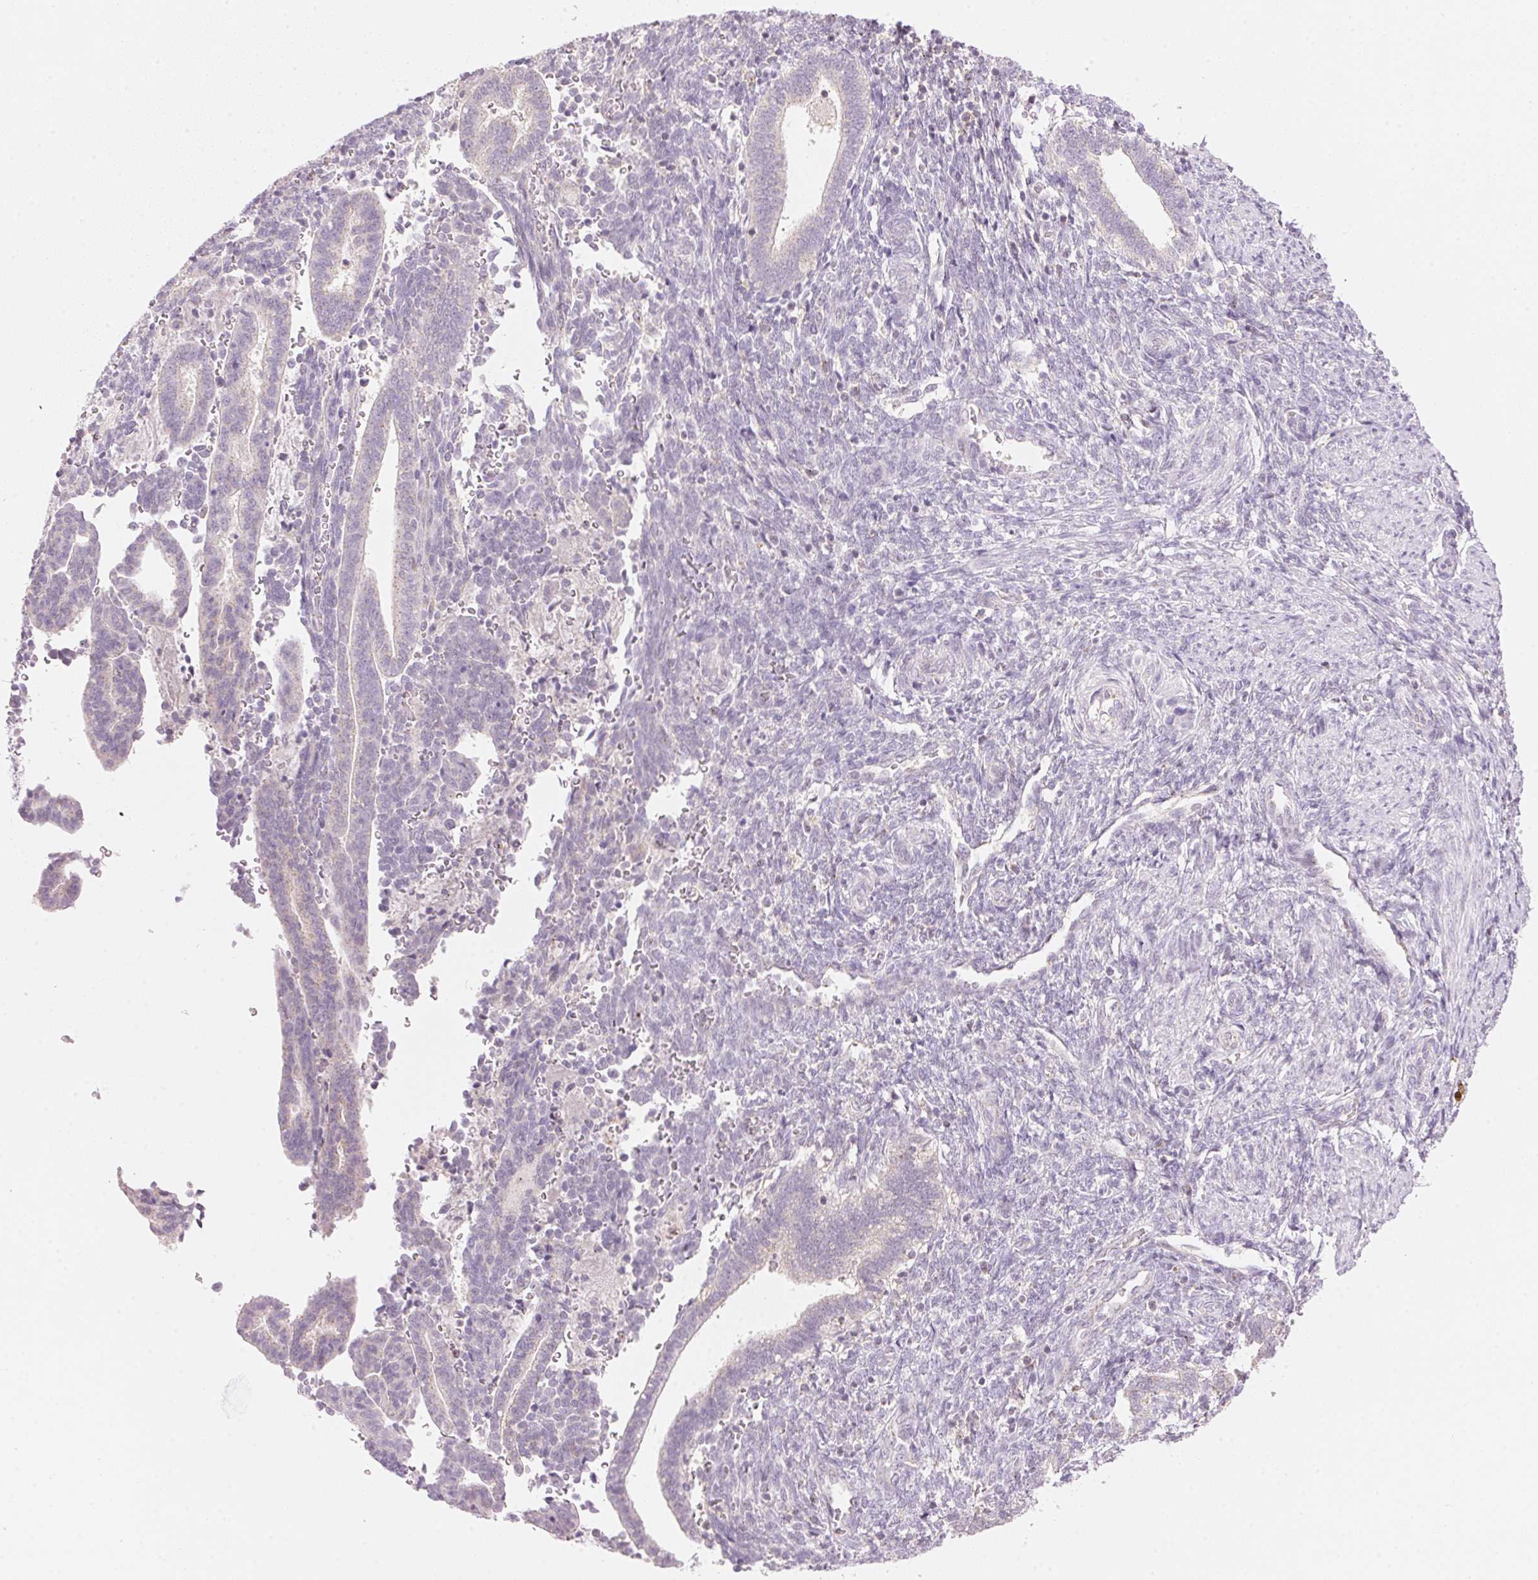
{"staining": {"intensity": "negative", "quantity": "none", "location": "none"}, "tissue": "endometrium", "cell_type": "Cells in endometrial stroma", "image_type": "normal", "snomed": [{"axis": "morphology", "description": "Normal tissue, NOS"}, {"axis": "topography", "description": "Endometrium"}], "caption": "DAB immunohistochemical staining of unremarkable endometrium exhibits no significant positivity in cells in endometrial stroma.", "gene": "HOXB13", "patient": {"sex": "female", "age": 34}}